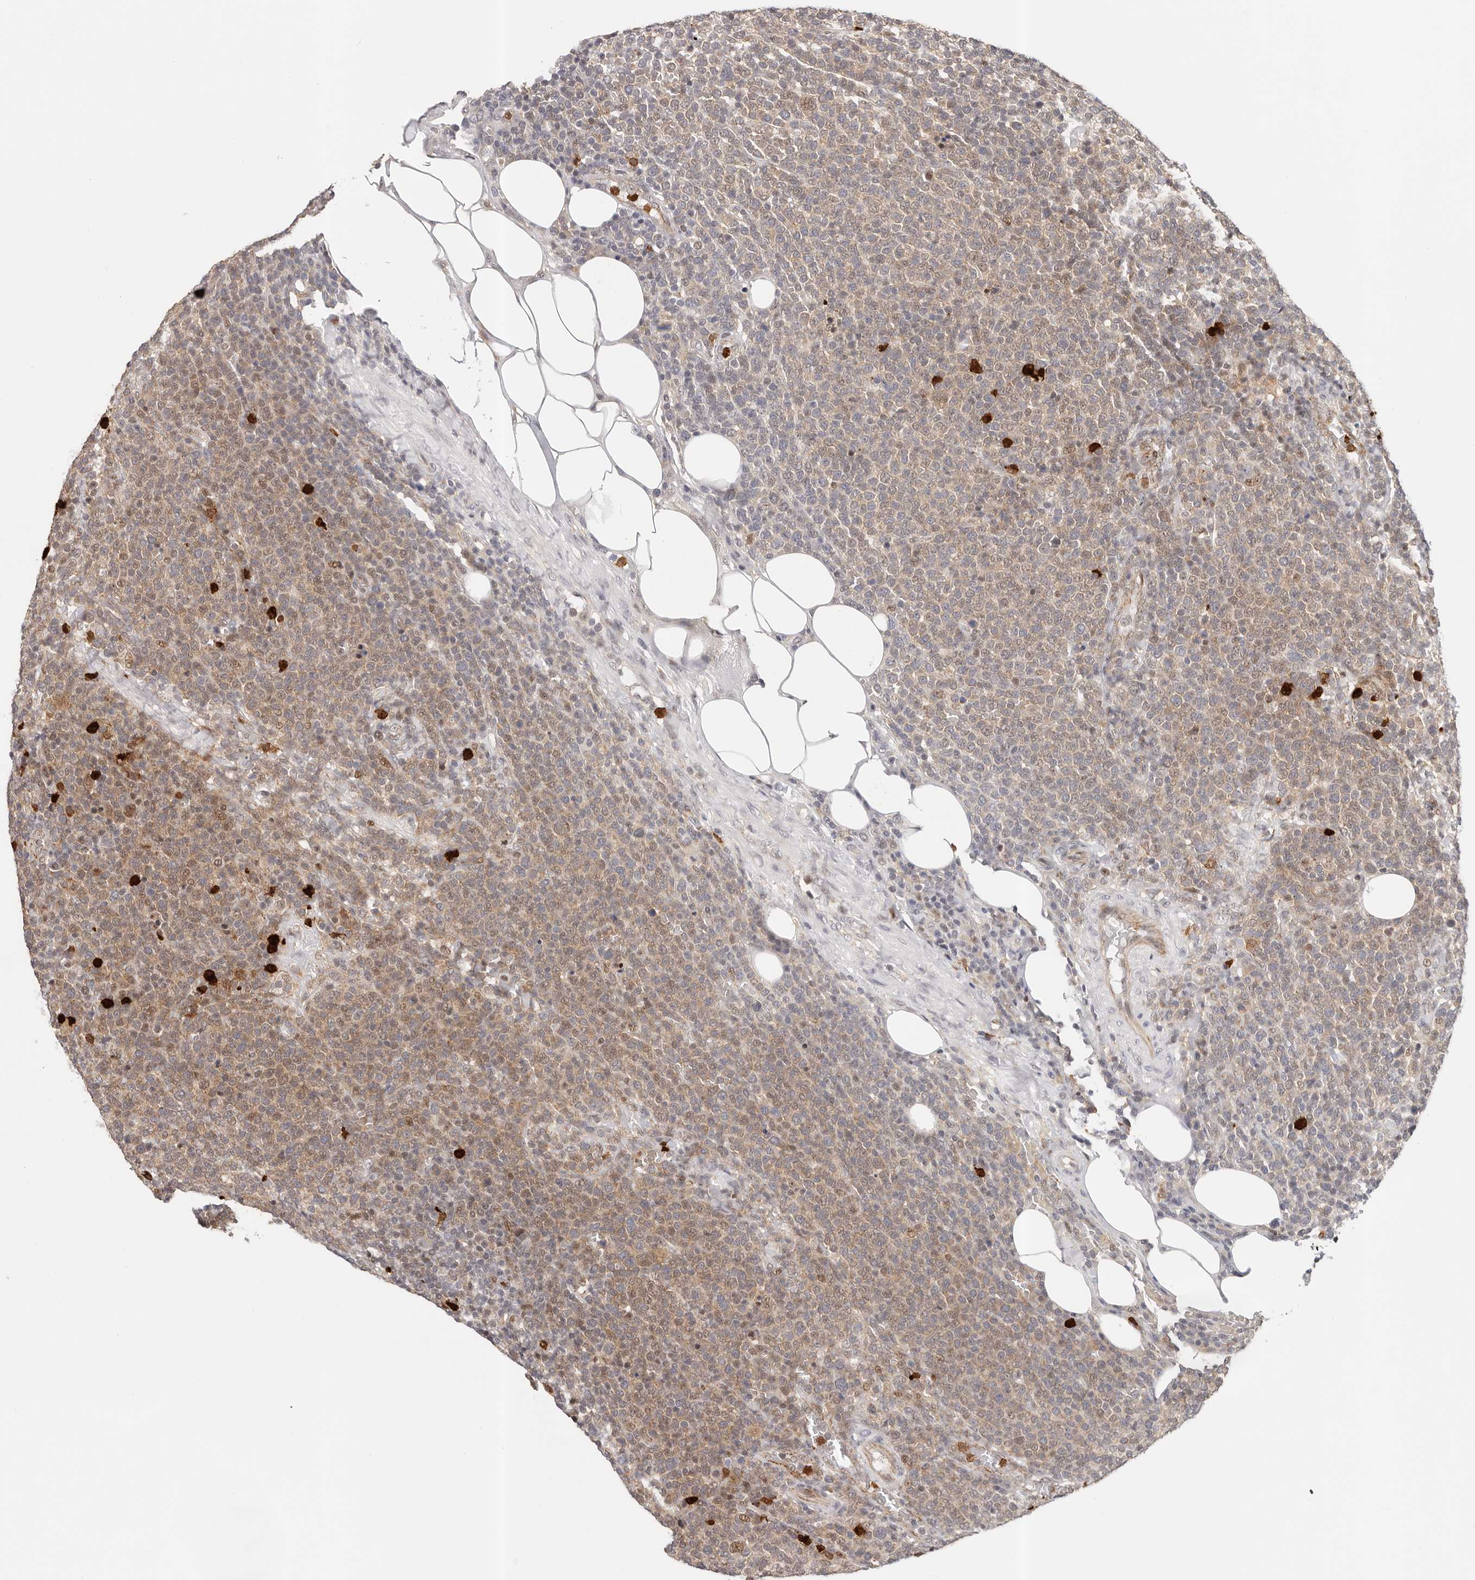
{"staining": {"intensity": "moderate", "quantity": ">75%", "location": "cytoplasmic/membranous,nuclear"}, "tissue": "lymphoma", "cell_type": "Tumor cells", "image_type": "cancer", "snomed": [{"axis": "morphology", "description": "Malignant lymphoma, non-Hodgkin's type, High grade"}, {"axis": "topography", "description": "Lymph node"}], "caption": "Lymphoma stained for a protein shows moderate cytoplasmic/membranous and nuclear positivity in tumor cells. Nuclei are stained in blue.", "gene": "AFDN", "patient": {"sex": "male", "age": 61}}